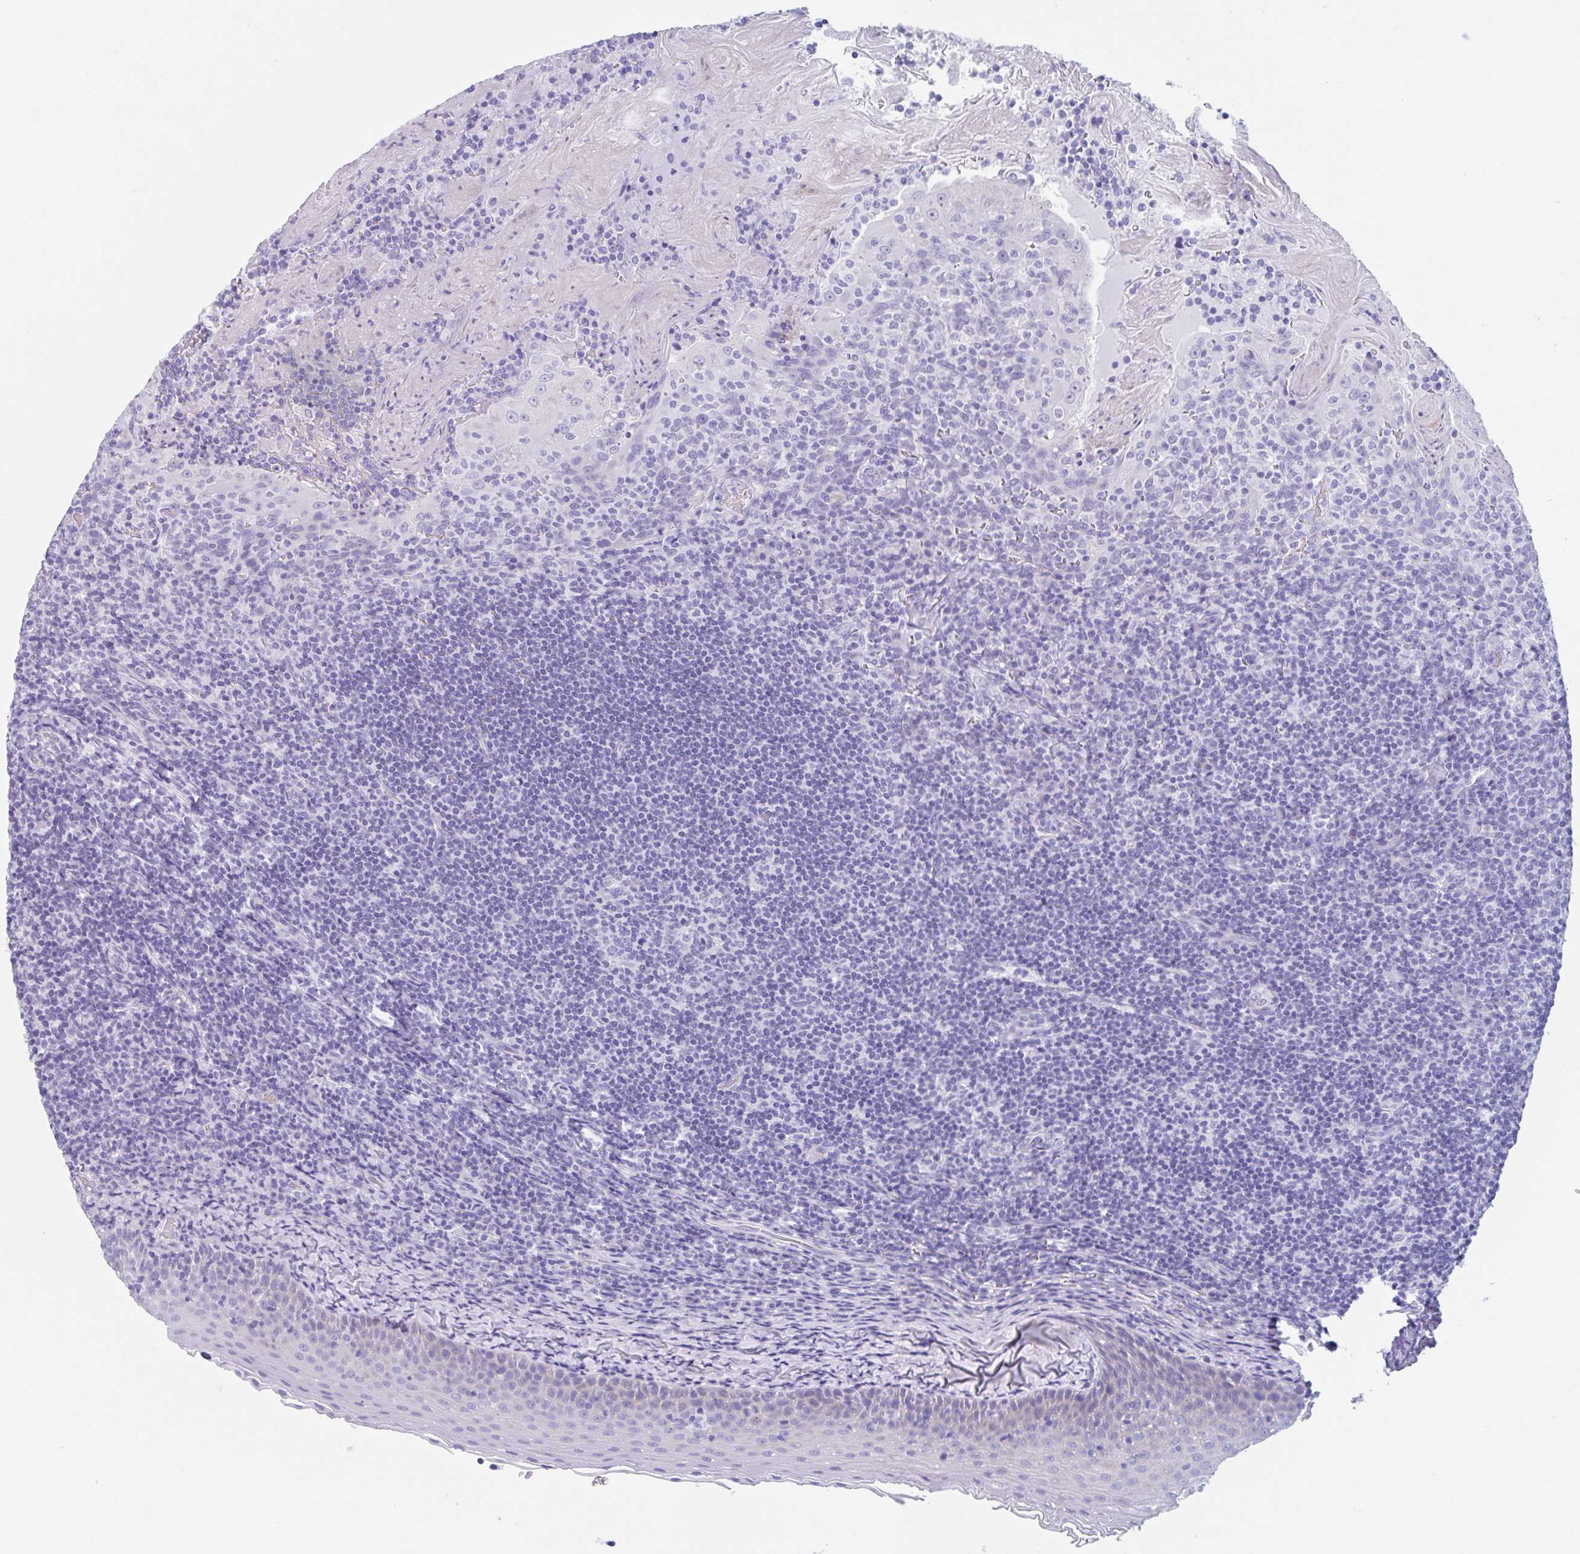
{"staining": {"intensity": "negative", "quantity": "none", "location": "none"}, "tissue": "tonsil", "cell_type": "Germinal center cells", "image_type": "normal", "snomed": [{"axis": "morphology", "description": "Normal tissue, NOS"}, {"axis": "topography", "description": "Tonsil"}], "caption": "IHC of normal human tonsil reveals no staining in germinal center cells.", "gene": "CPTP", "patient": {"sex": "female", "age": 10}}